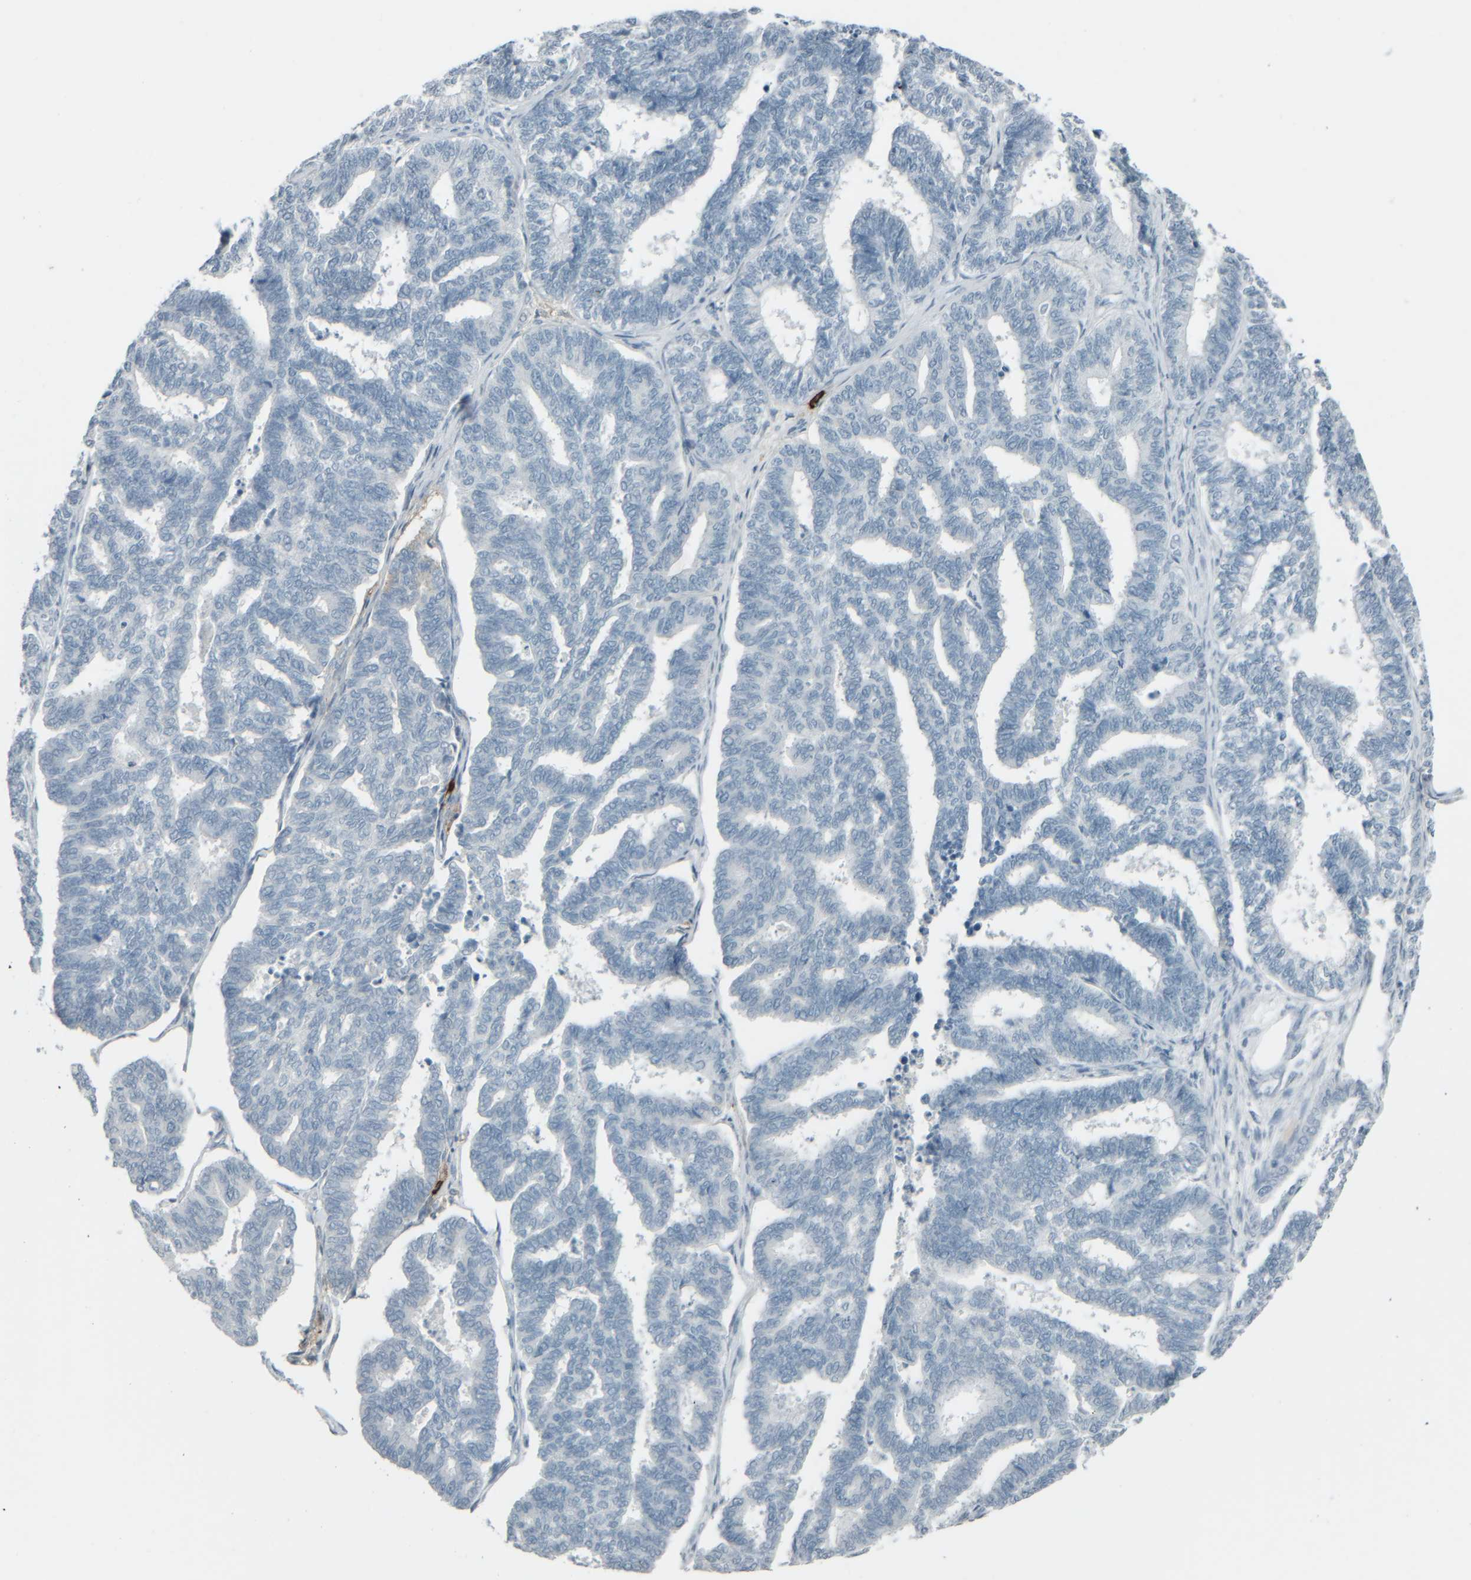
{"staining": {"intensity": "negative", "quantity": "none", "location": "none"}, "tissue": "endometrial cancer", "cell_type": "Tumor cells", "image_type": "cancer", "snomed": [{"axis": "morphology", "description": "Adenocarcinoma, NOS"}, {"axis": "topography", "description": "Endometrium"}], "caption": "A high-resolution histopathology image shows immunohistochemistry staining of endometrial adenocarcinoma, which exhibits no significant staining in tumor cells.", "gene": "TPSAB1", "patient": {"sex": "female", "age": 70}}